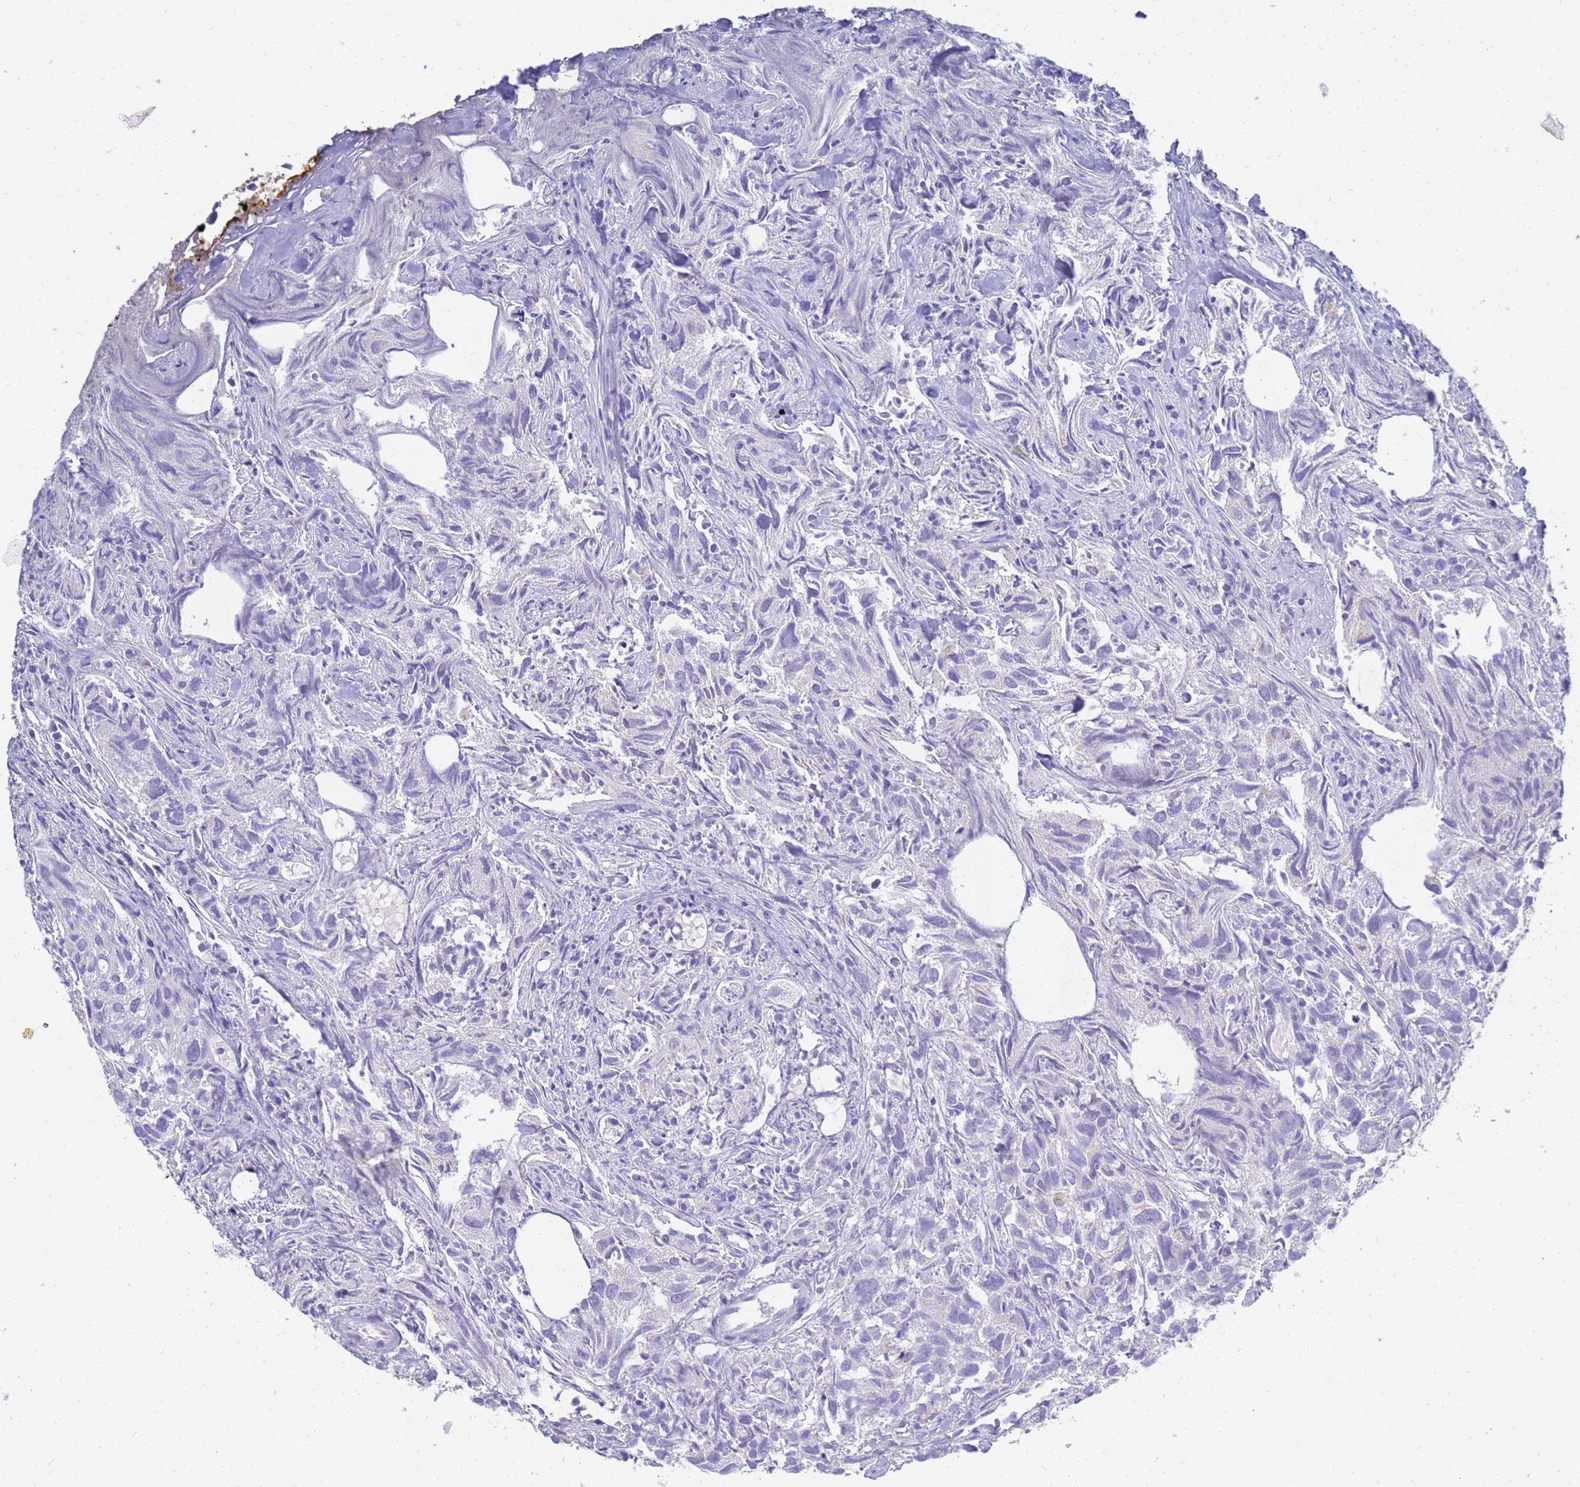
{"staining": {"intensity": "negative", "quantity": "none", "location": "none"}, "tissue": "urothelial cancer", "cell_type": "Tumor cells", "image_type": "cancer", "snomed": [{"axis": "morphology", "description": "Urothelial carcinoma, High grade"}, {"axis": "topography", "description": "Urinary bladder"}], "caption": "The histopathology image reveals no staining of tumor cells in urothelial cancer.", "gene": "B3GNT8", "patient": {"sex": "female", "age": 75}}